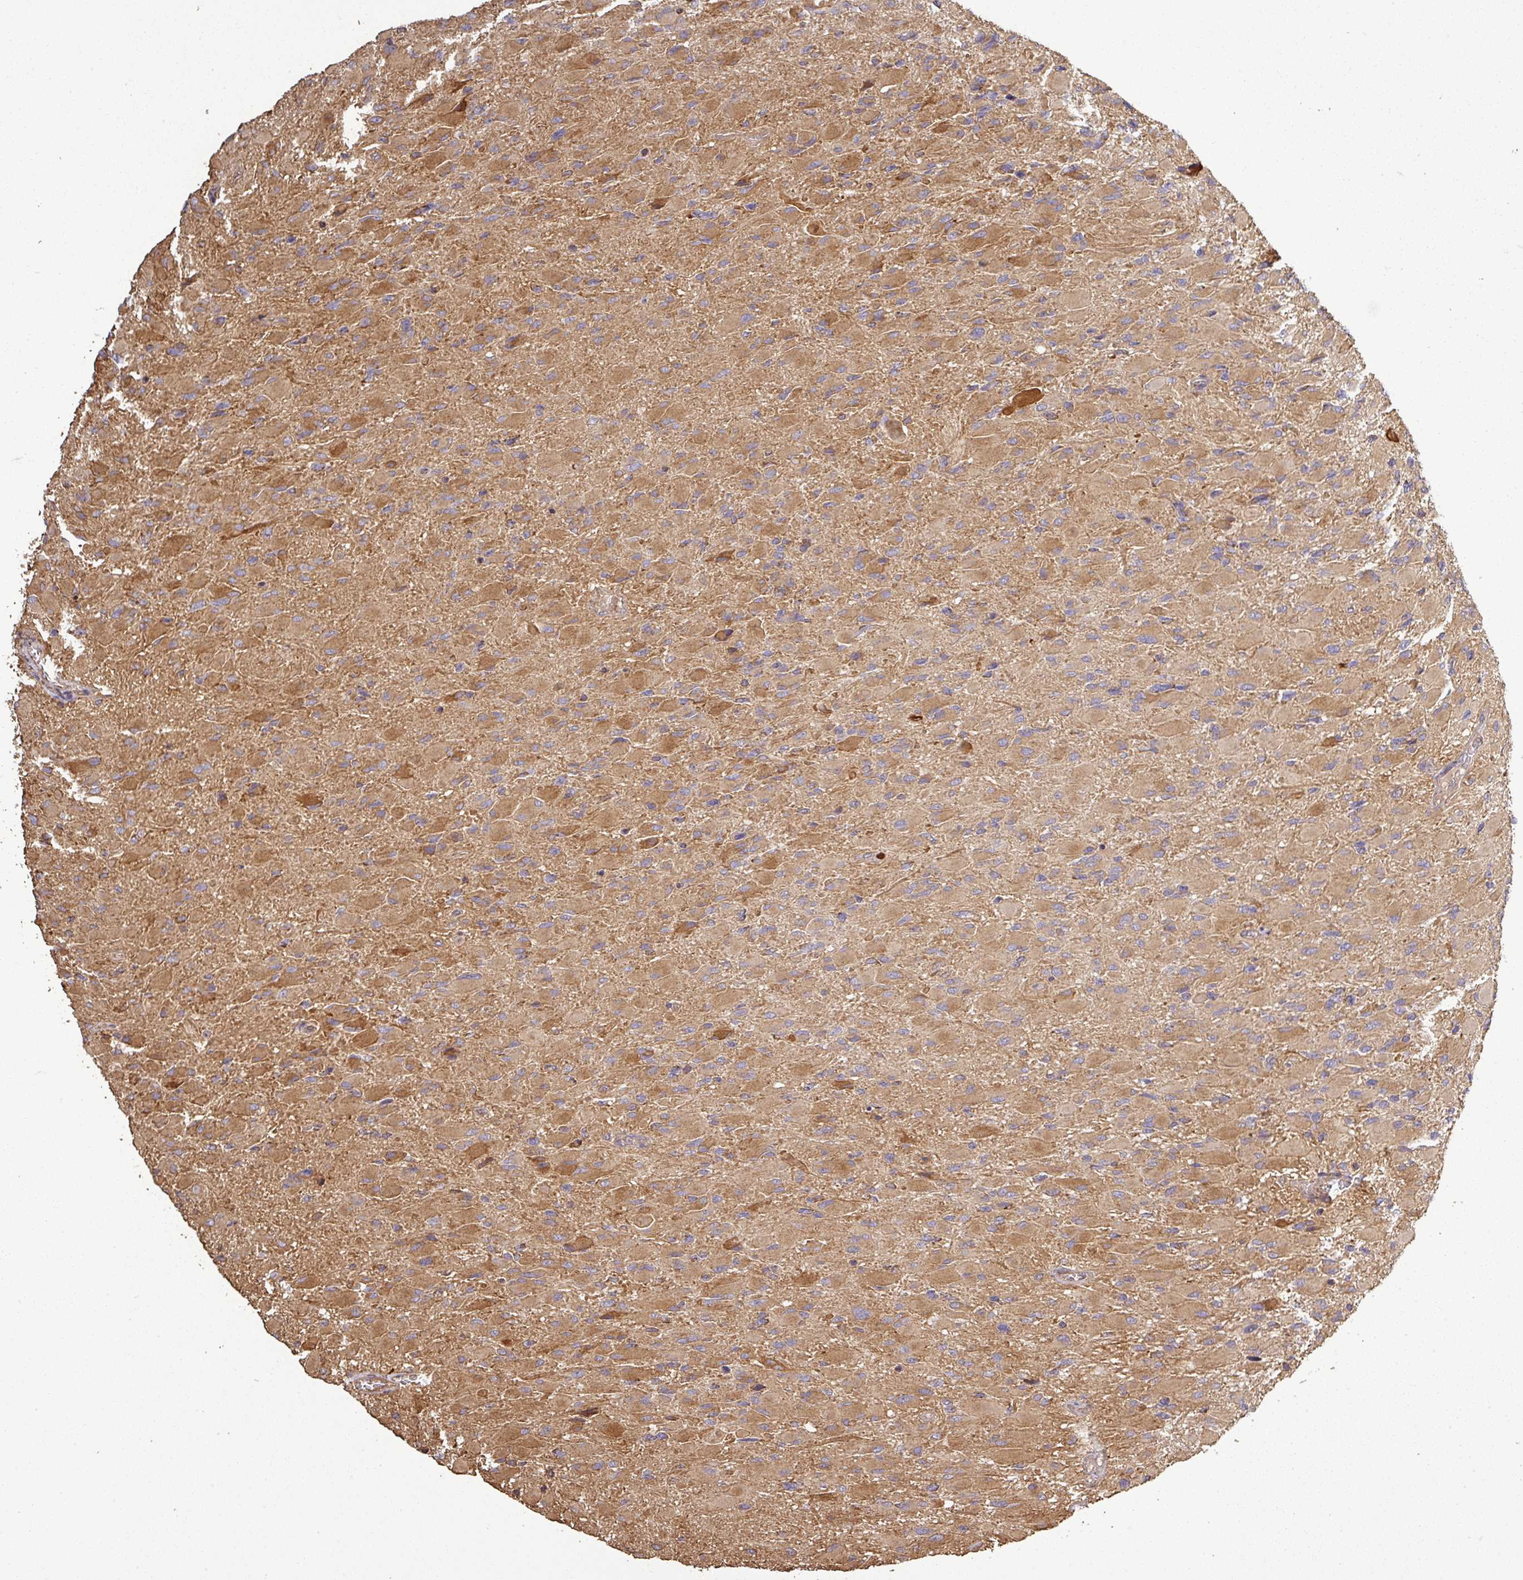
{"staining": {"intensity": "moderate", "quantity": "25%-75%", "location": "cytoplasmic/membranous"}, "tissue": "glioma", "cell_type": "Tumor cells", "image_type": "cancer", "snomed": [{"axis": "morphology", "description": "Glioma, malignant, High grade"}, {"axis": "topography", "description": "Cerebral cortex"}], "caption": "This image displays immunohistochemistry (IHC) staining of human malignant high-grade glioma, with medium moderate cytoplasmic/membranous expression in about 25%-75% of tumor cells.", "gene": "PLEKHM1", "patient": {"sex": "female", "age": 36}}